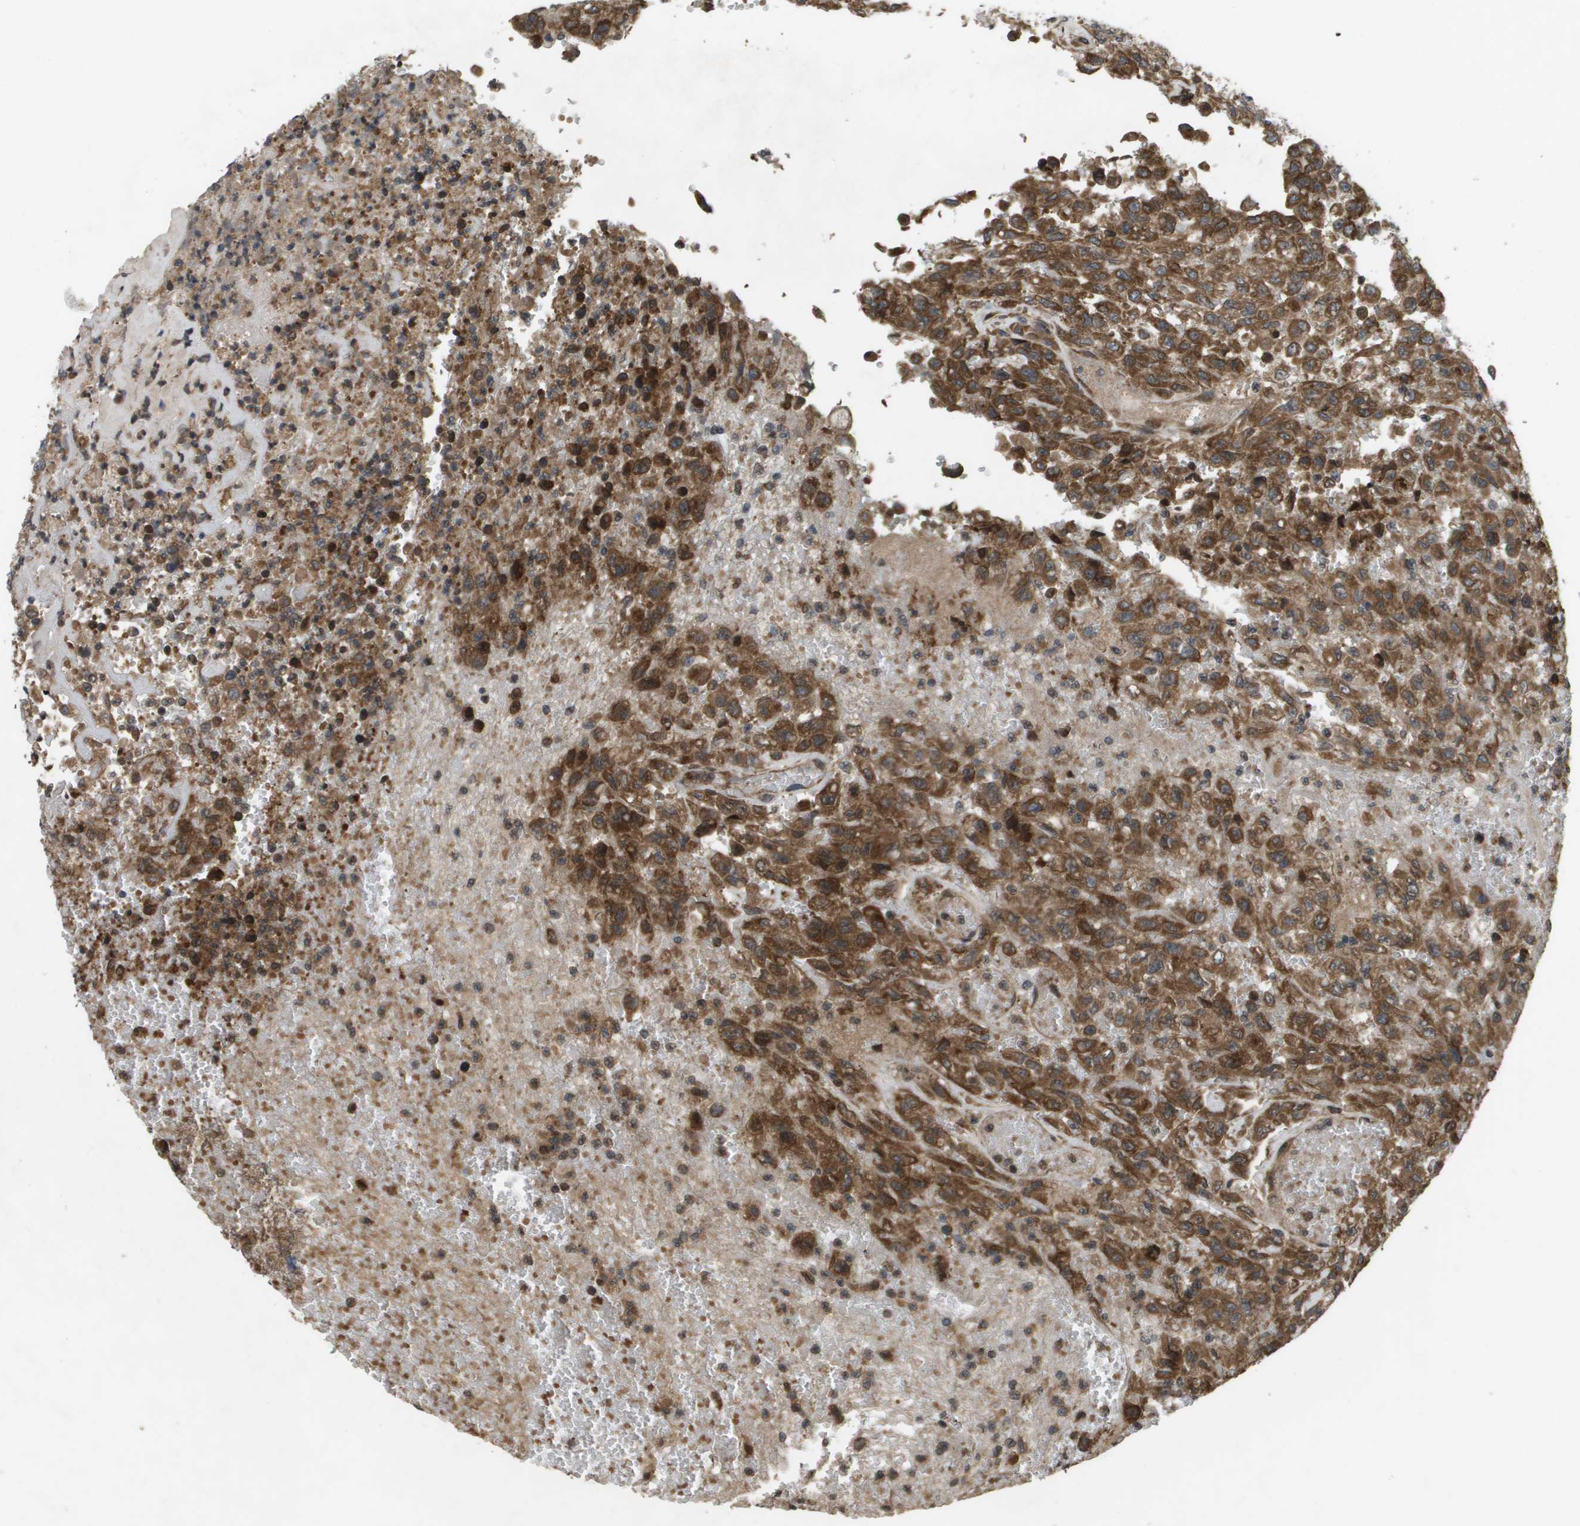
{"staining": {"intensity": "moderate", "quantity": ">75%", "location": "cytoplasmic/membranous"}, "tissue": "urothelial cancer", "cell_type": "Tumor cells", "image_type": "cancer", "snomed": [{"axis": "morphology", "description": "Urothelial carcinoma, High grade"}, {"axis": "topography", "description": "Urinary bladder"}], "caption": "Urothelial cancer was stained to show a protein in brown. There is medium levels of moderate cytoplasmic/membranous staining in approximately >75% of tumor cells.", "gene": "SPTLC1", "patient": {"sex": "male", "age": 46}}